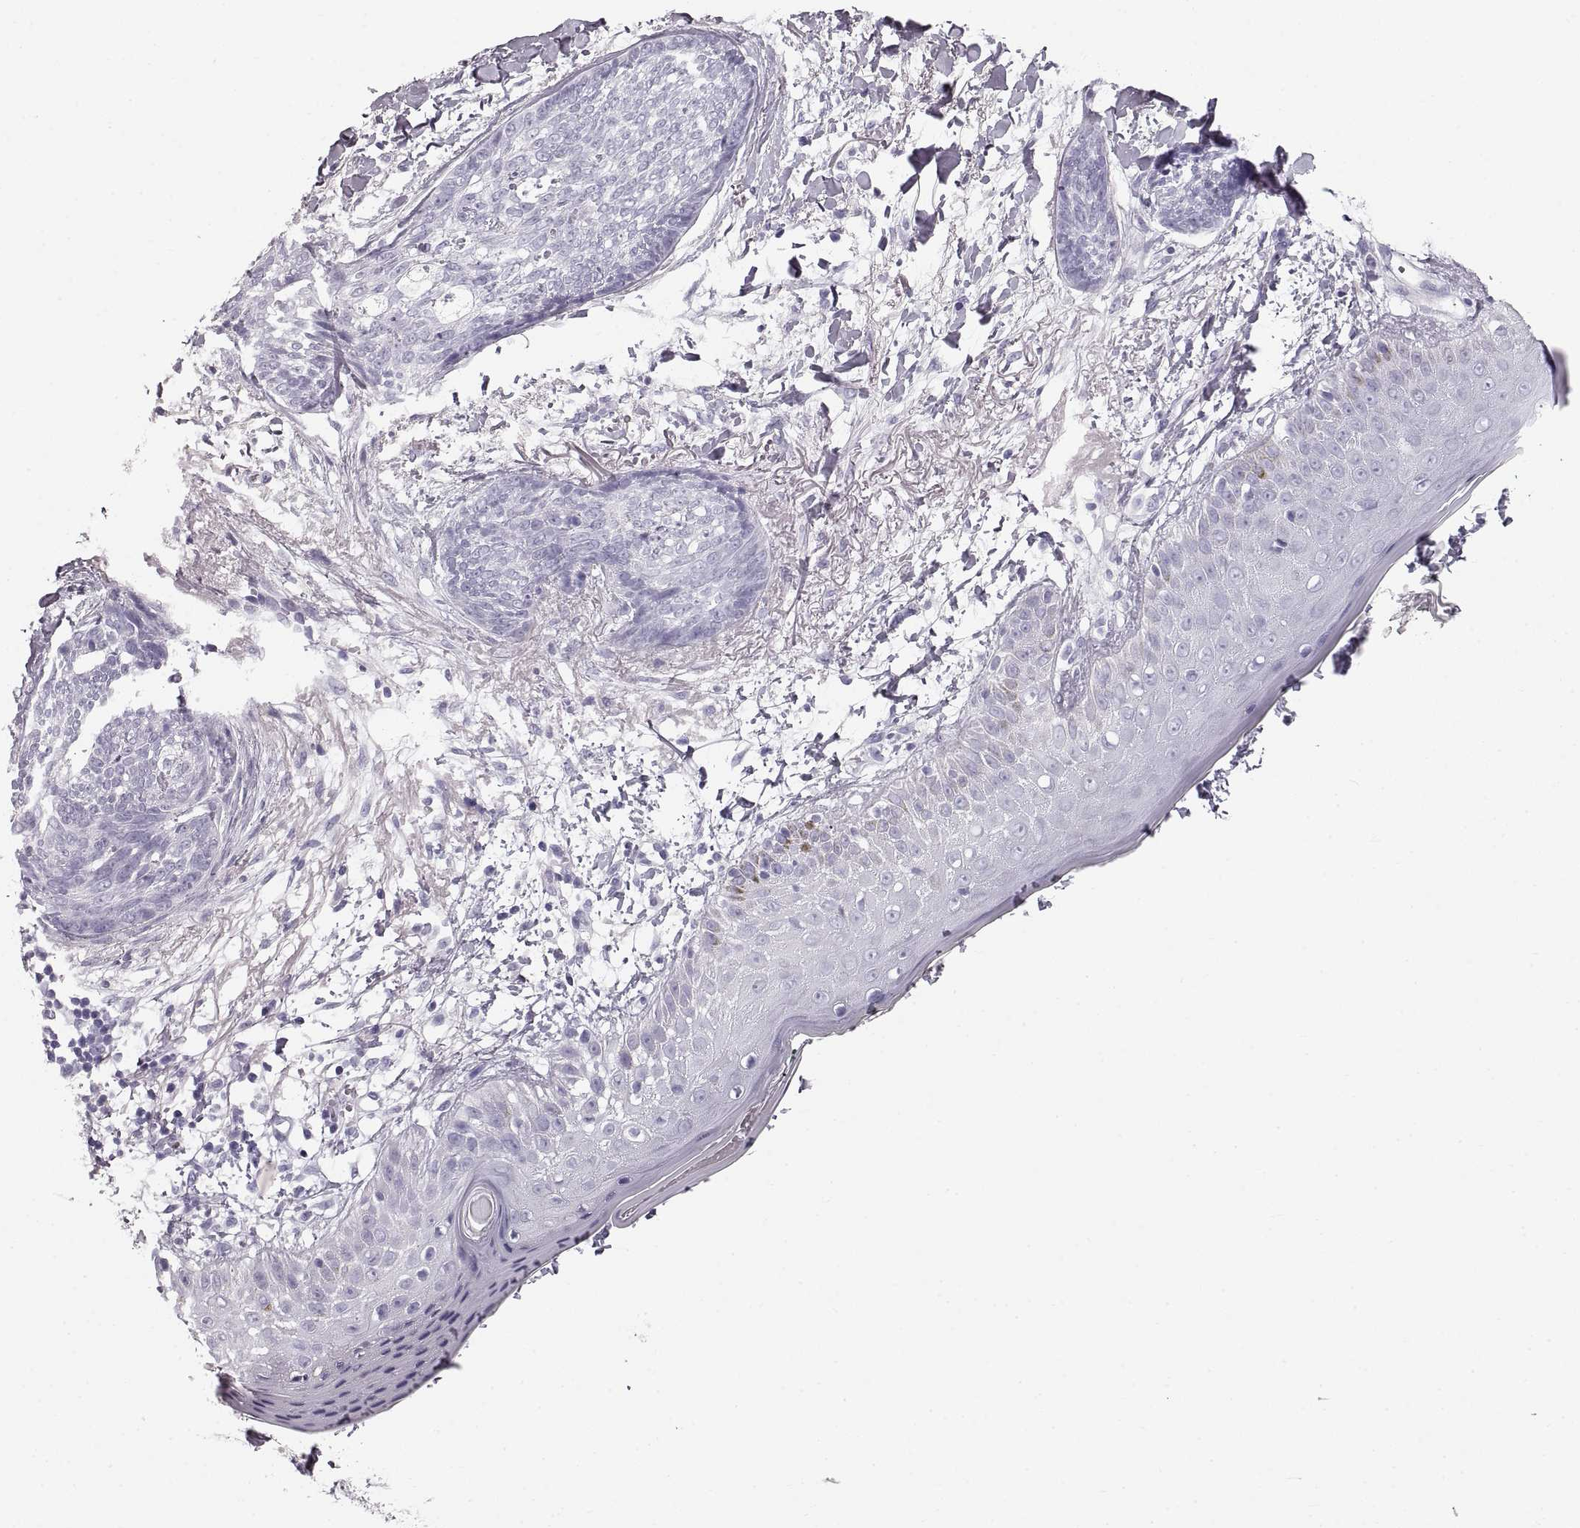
{"staining": {"intensity": "negative", "quantity": "none", "location": "none"}, "tissue": "skin cancer", "cell_type": "Tumor cells", "image_type": "cancer", "snomed": [{"axis": "morphology", "description": "Normal tissue, NOS"}, {"axis": "morphology", "description": "Basal cell carcinoma"}, {"axis": "topography", "description": "Skin"}], "caption": "There is no significant staining in tumor cells of skin cancer (basal cell carcinoma).", "gene": "CRYAA", "patient": {"sex": "male", "age": 84}}